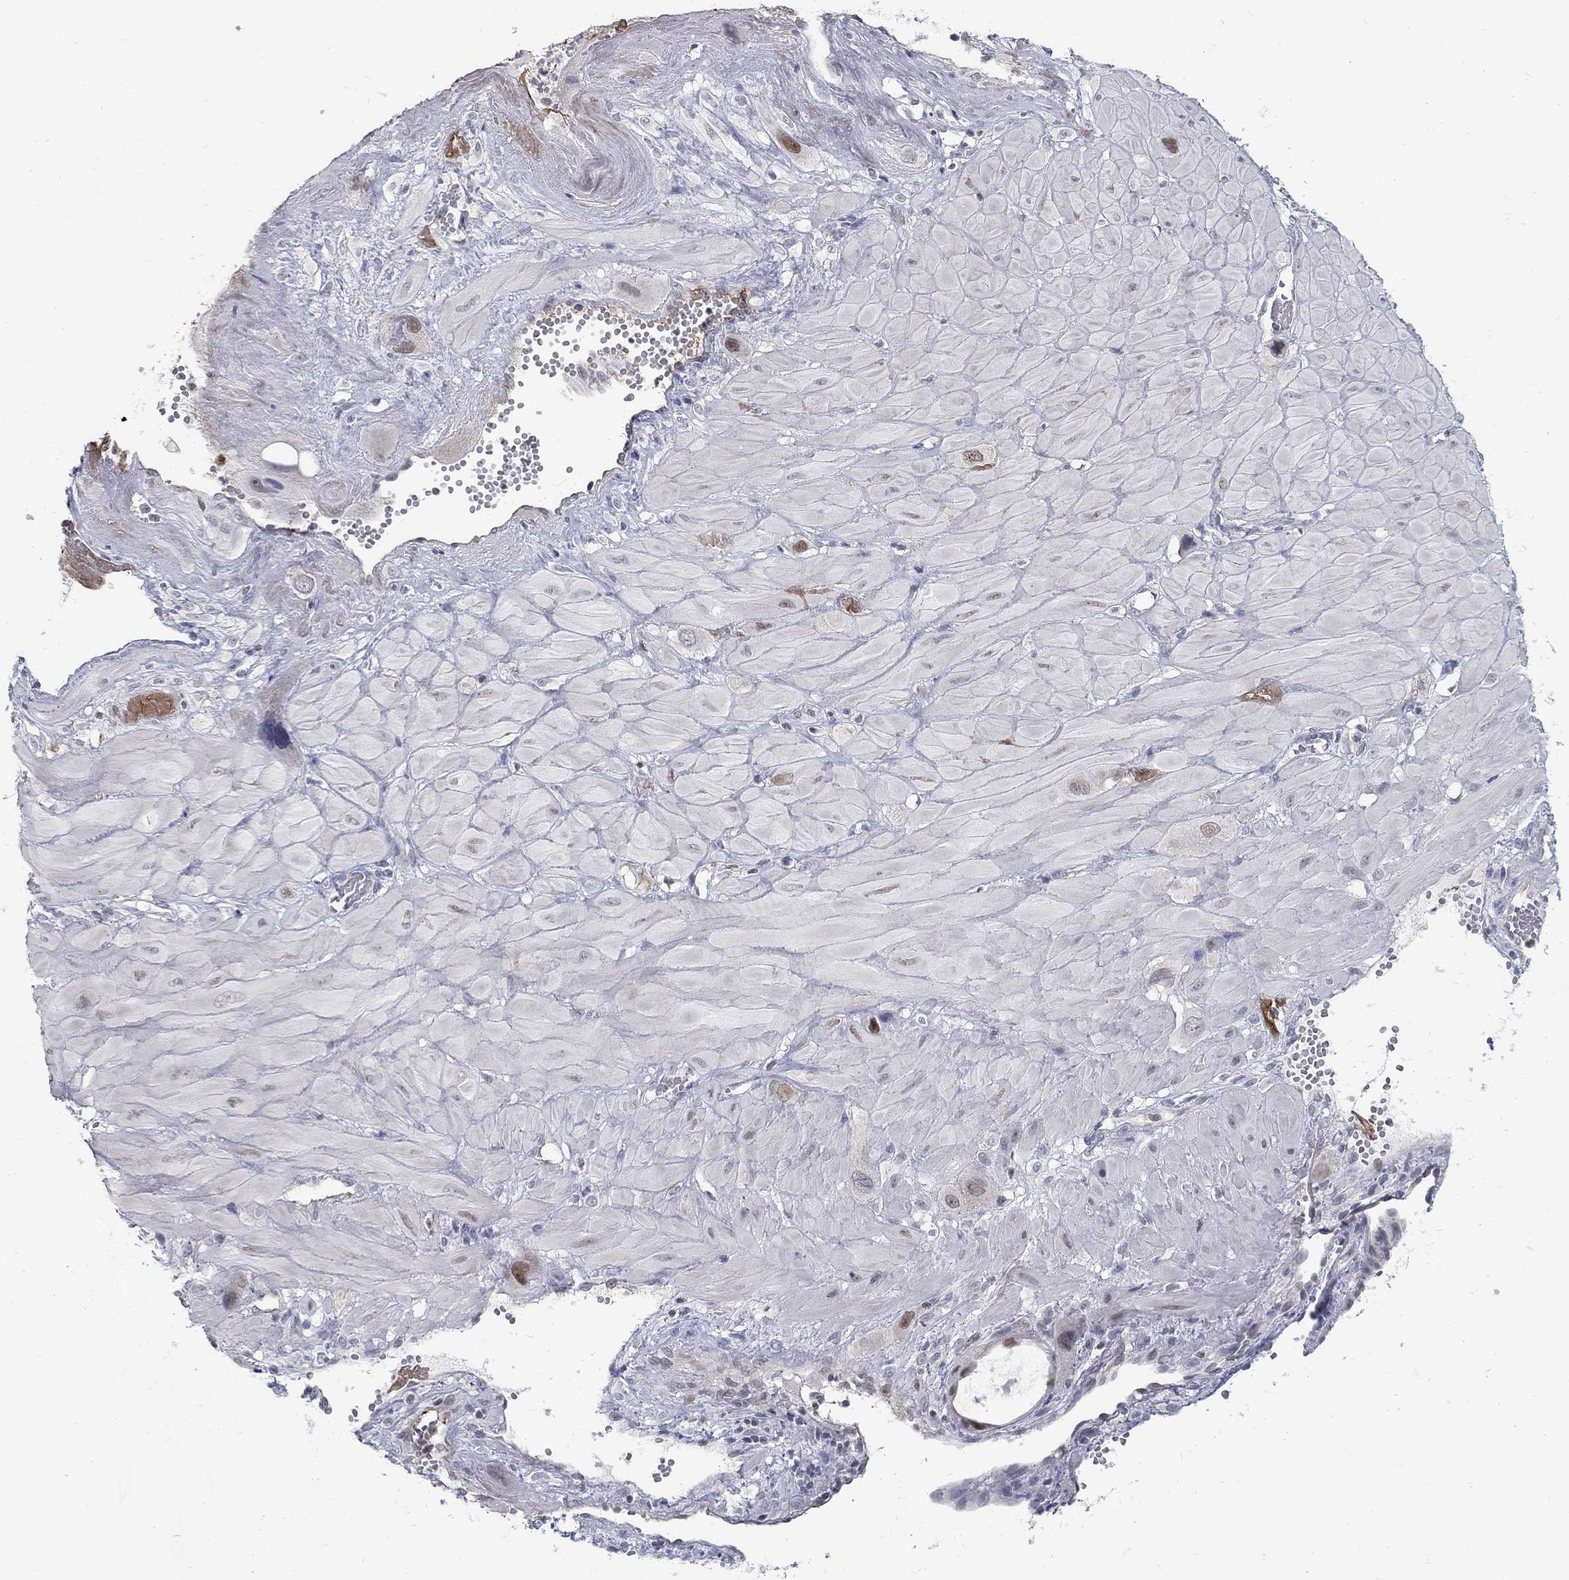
{"staining": {"intensity": "negative", "quantity": "none", "location": "none"}, "tissue": "cervical cancer", "cell_type": "Tumor cells", "image_type": "cancer", "snomed": [{"axis": "morphology", "description": "Squamous cell carcinoma, NOS"}, {"axis": "topography", "description": "Cervix"}], "caption": "Cervical cancer stained for a protein using IHC shows no staining tumor cells.", "gene": "GCFC2", "patient": {"sex": "female", "age": 34}}